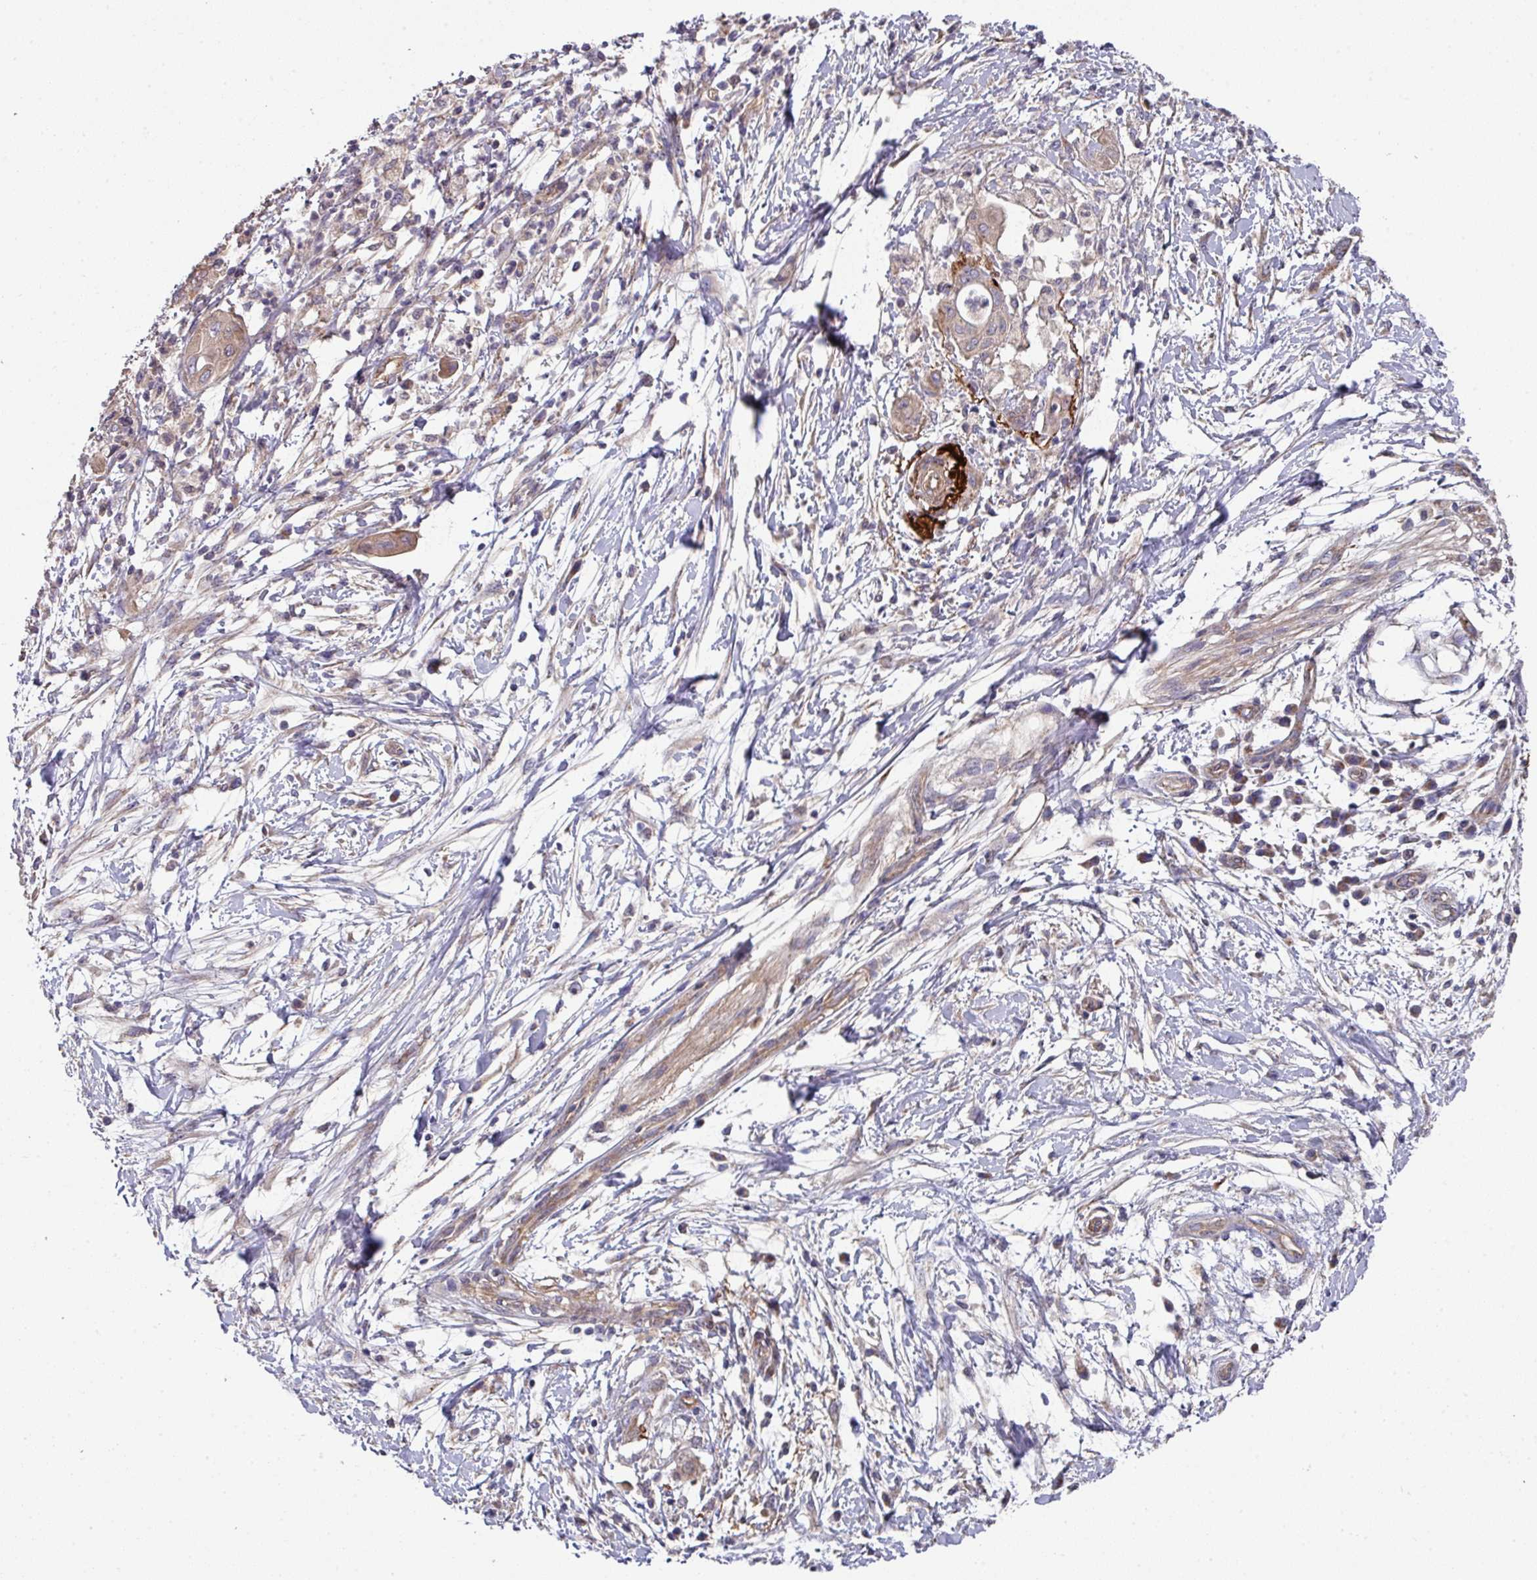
{"staining": {"intensity": "weak", "quantity": ">75%", "location": "cytoplasmic/membranous"}, "tissue": "pancreatic cancer", "cell_type": "Tumor cells", "image_type": "cancer", "snomed": [{"axis": "morphology", "description": "Adenocarcinoma, NOS"}, {"axis": "topography", "description": "Pancreas"}], "caption": "Human pancreatic cancer (adenocarcinoma) stained for a protein (brown) exhibits weak cytoplasmic/membranous positive positivity in about >75% of tumor cells.", "gene": "DCAF12L2", "patient": {"sex": "male", "age": 68}}